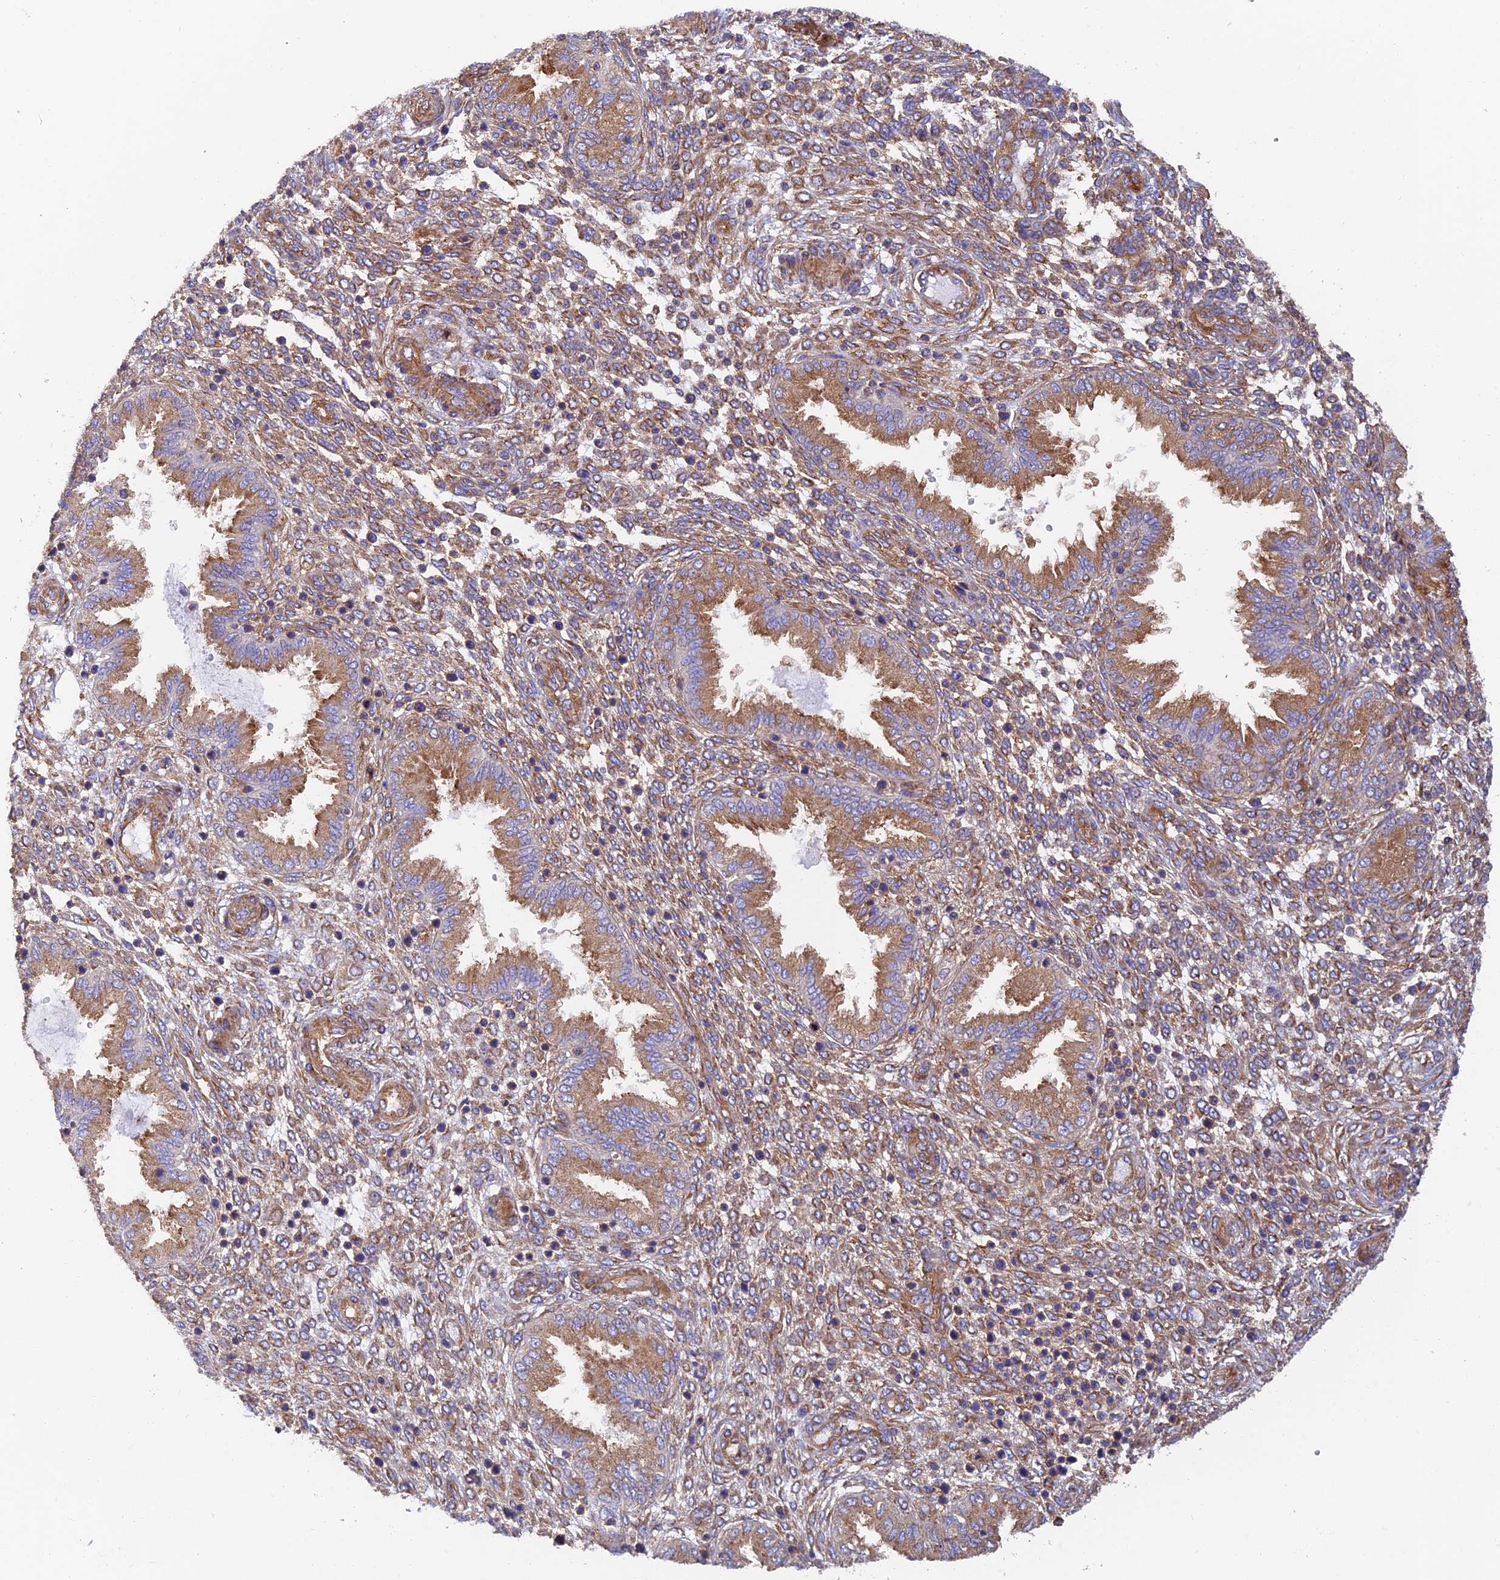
{"staining": {"intensity": "weak", "quantity": "25%-75%", "location": "cytoplasmic/membranous"}, "tissue": "endometrium", "cell_type": "Cells in endometrial stroma", "image_type": "normal", "snomed": [{"axis": "morphology", "description": "Normal tissue, NOS"}, {"axis": "topography", "description": "Endometrium"}], "caption": "Immunohistochemical staining of unremarkable human endometrium displays low levels of weak cytoplasmic/membranous positivity in approximately 25%-75% of cells in endometrial stroma.", "gene": "DCTN2", "patient": {"sex": "female", "age": 33}}